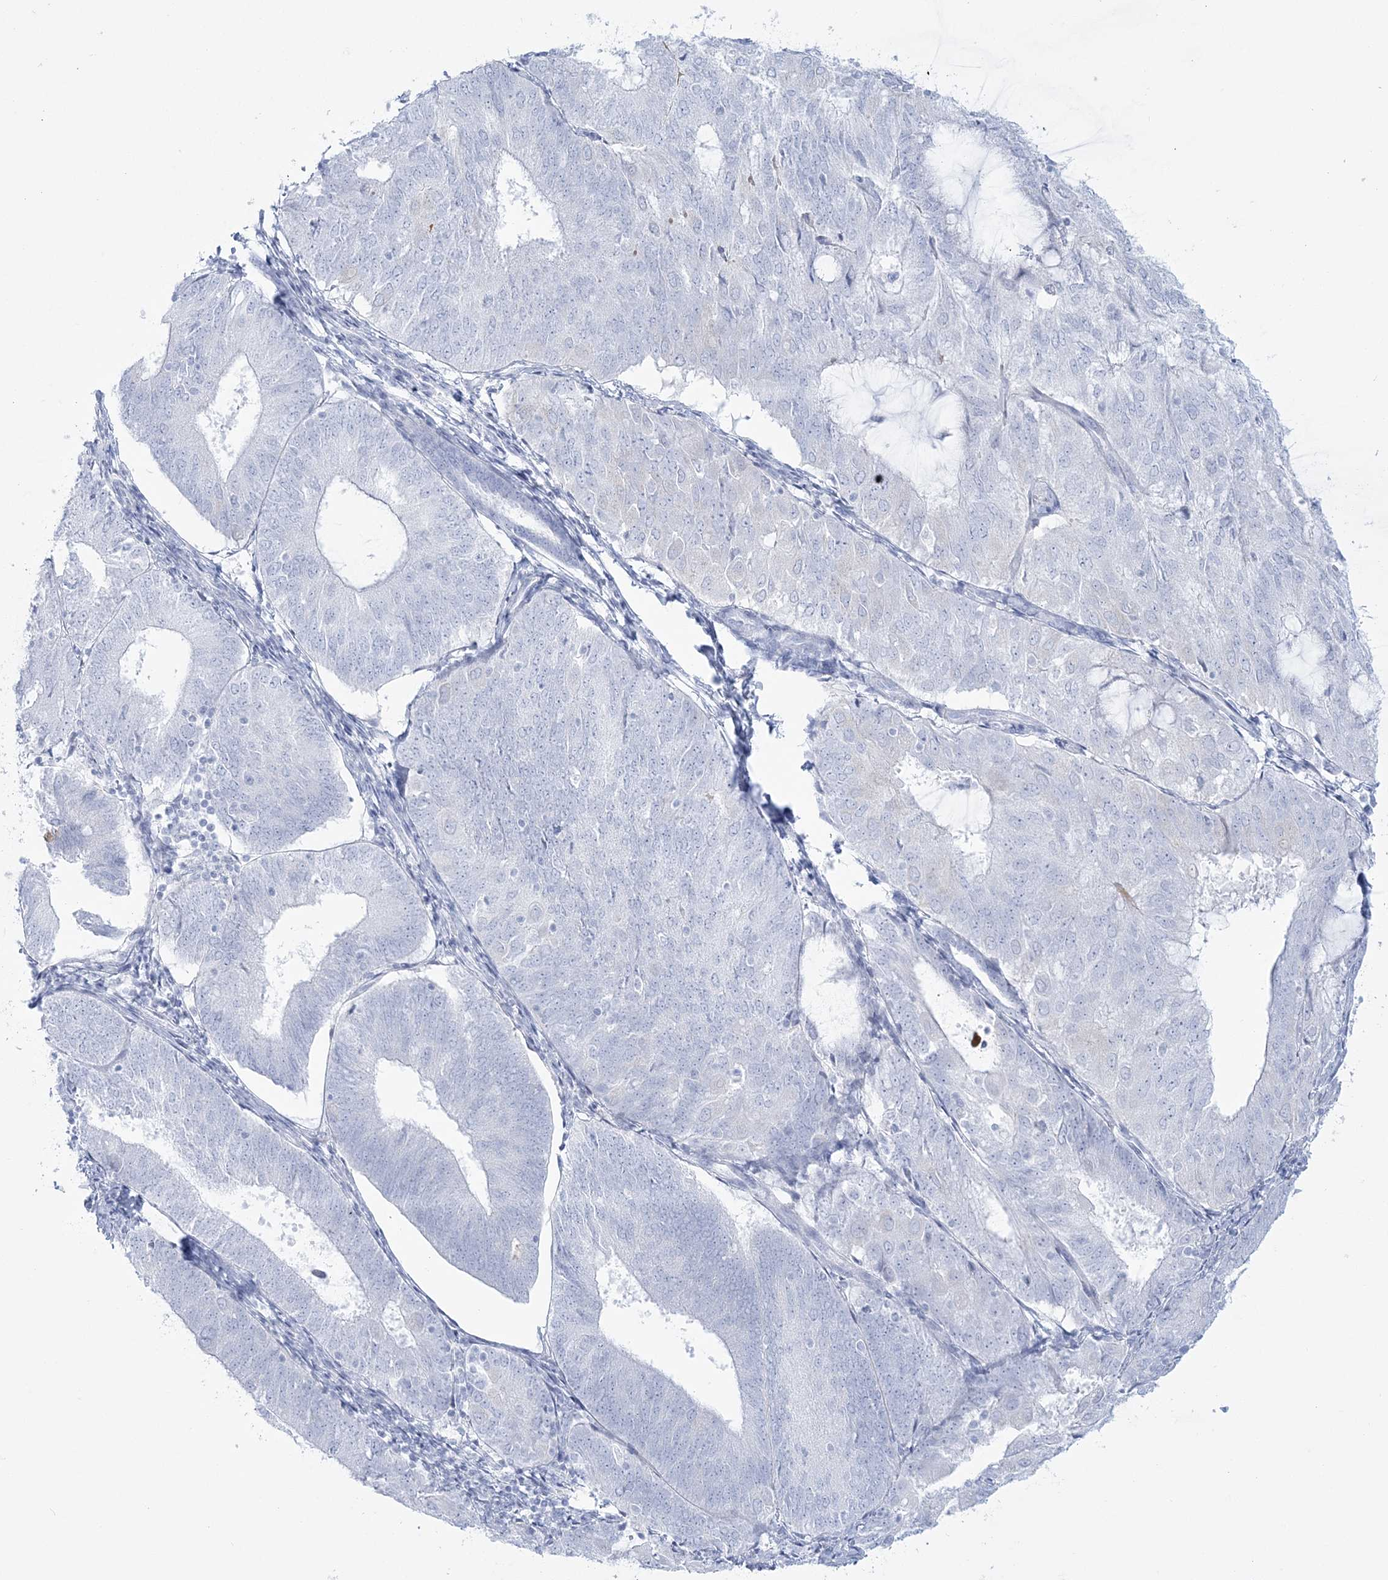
{"staining": {"intensity": "negative", "quantity": "none", "location": "none"}, "tissue": "endometrial cancer", "cell_type": "Tumor cells", "image_type": "cancer", "snomed": [{"axis": "morphology", "description": "Adenocarcinoma, NOS"}, {"axis": "topography", "description": "Endometrium"}], "caption": "Tumor cells show no significant protein expression in adenocarcinoma (endometrial).", "gene": "ADGB", "patient": {"sex": "female", "age": 81}}